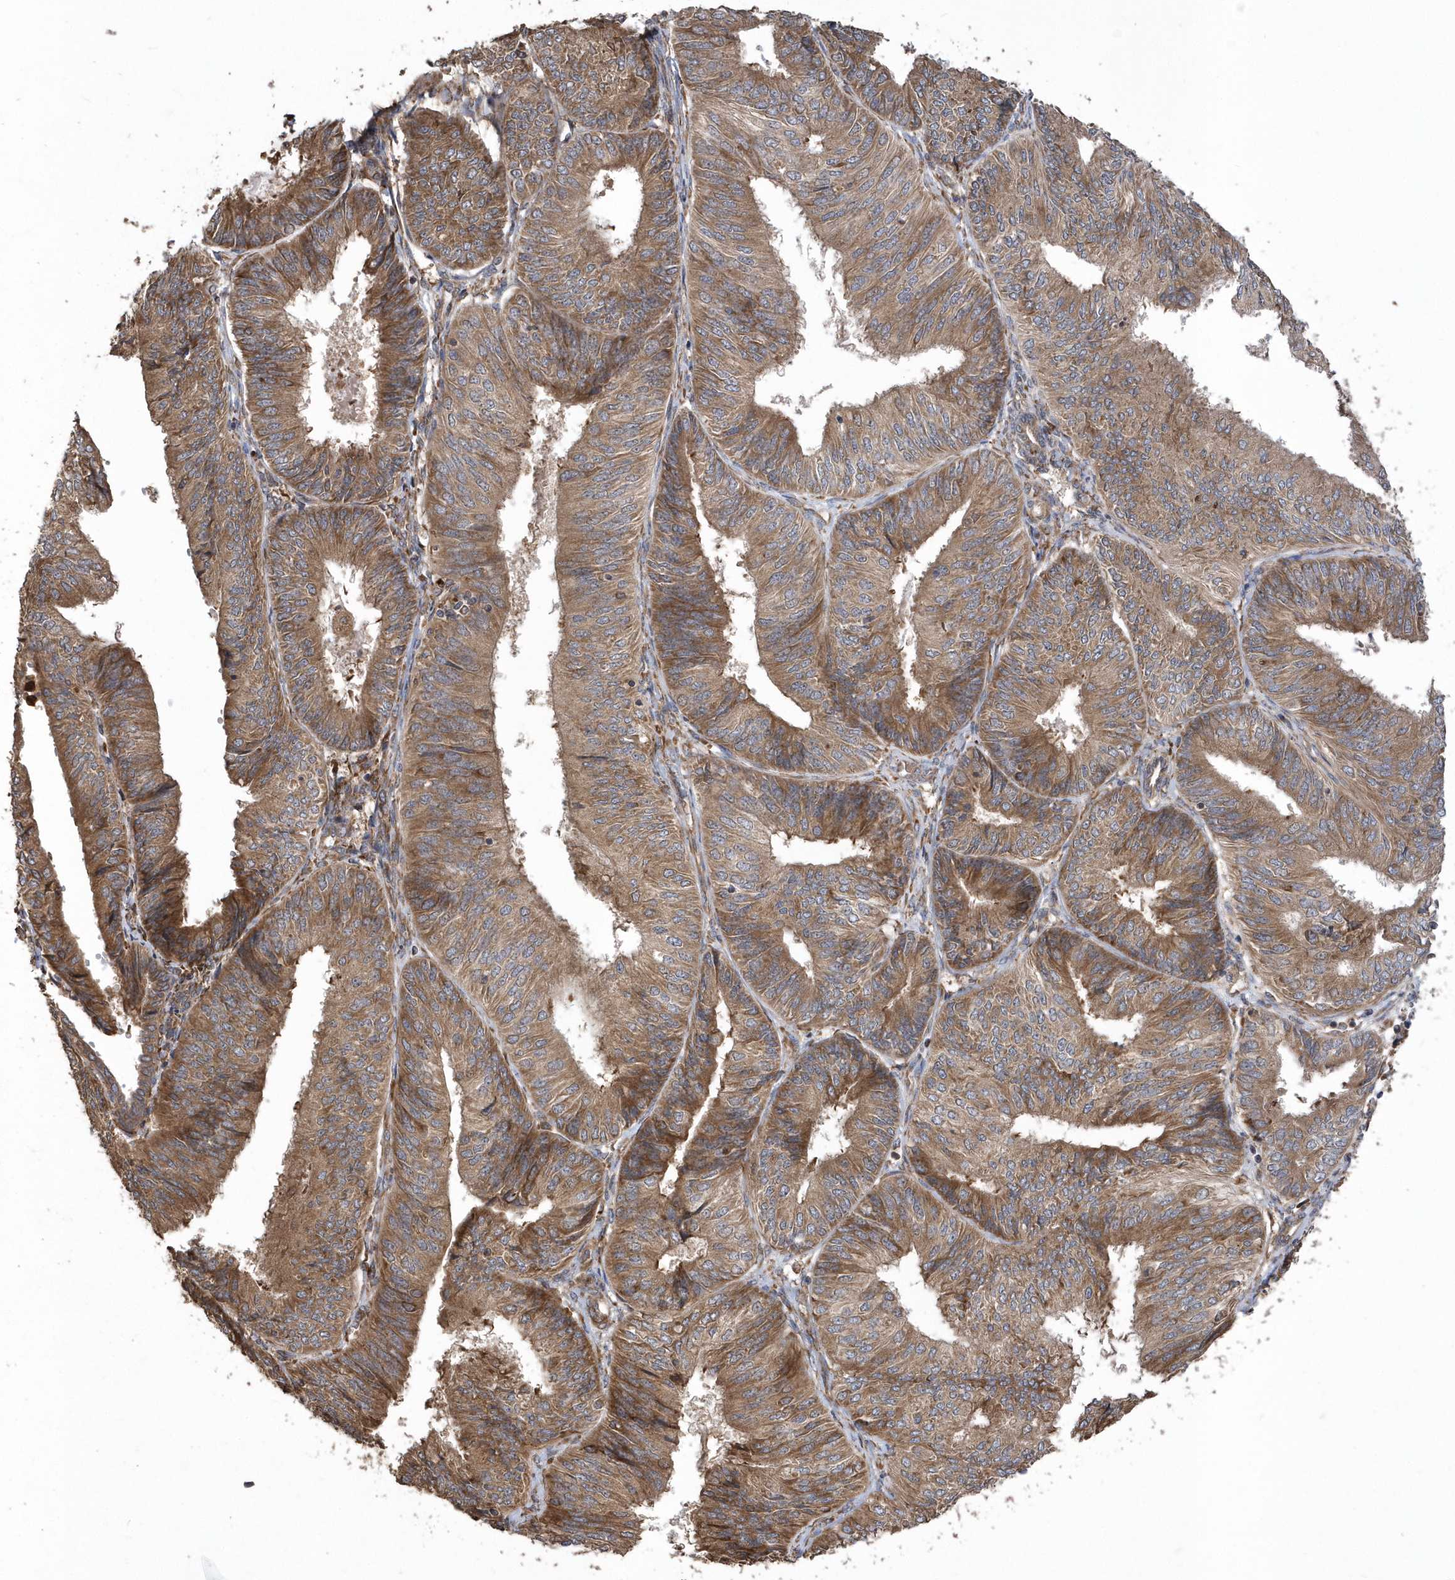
{"staining": {"intensity": "moderate", "quantity": ">75%", "location": "cytoplasmic/membranous"}, "tissue": "endometrial cancer", "cell_type": "Tumor cells", "image_type": "cancer", "snomed": [{"axis": "morphology", "description": "Adenocarcinoma, NOS"}, {"axis": "topography", "description": "Endometrium"}], "caption": "A medium amount of moderate cytoplasmic/membranous expression is identified in about >75% of tumor cells in endometrial cancer tissue.", "gene": "WASHC5", "patient": {"sex": "female", "age": 58}}